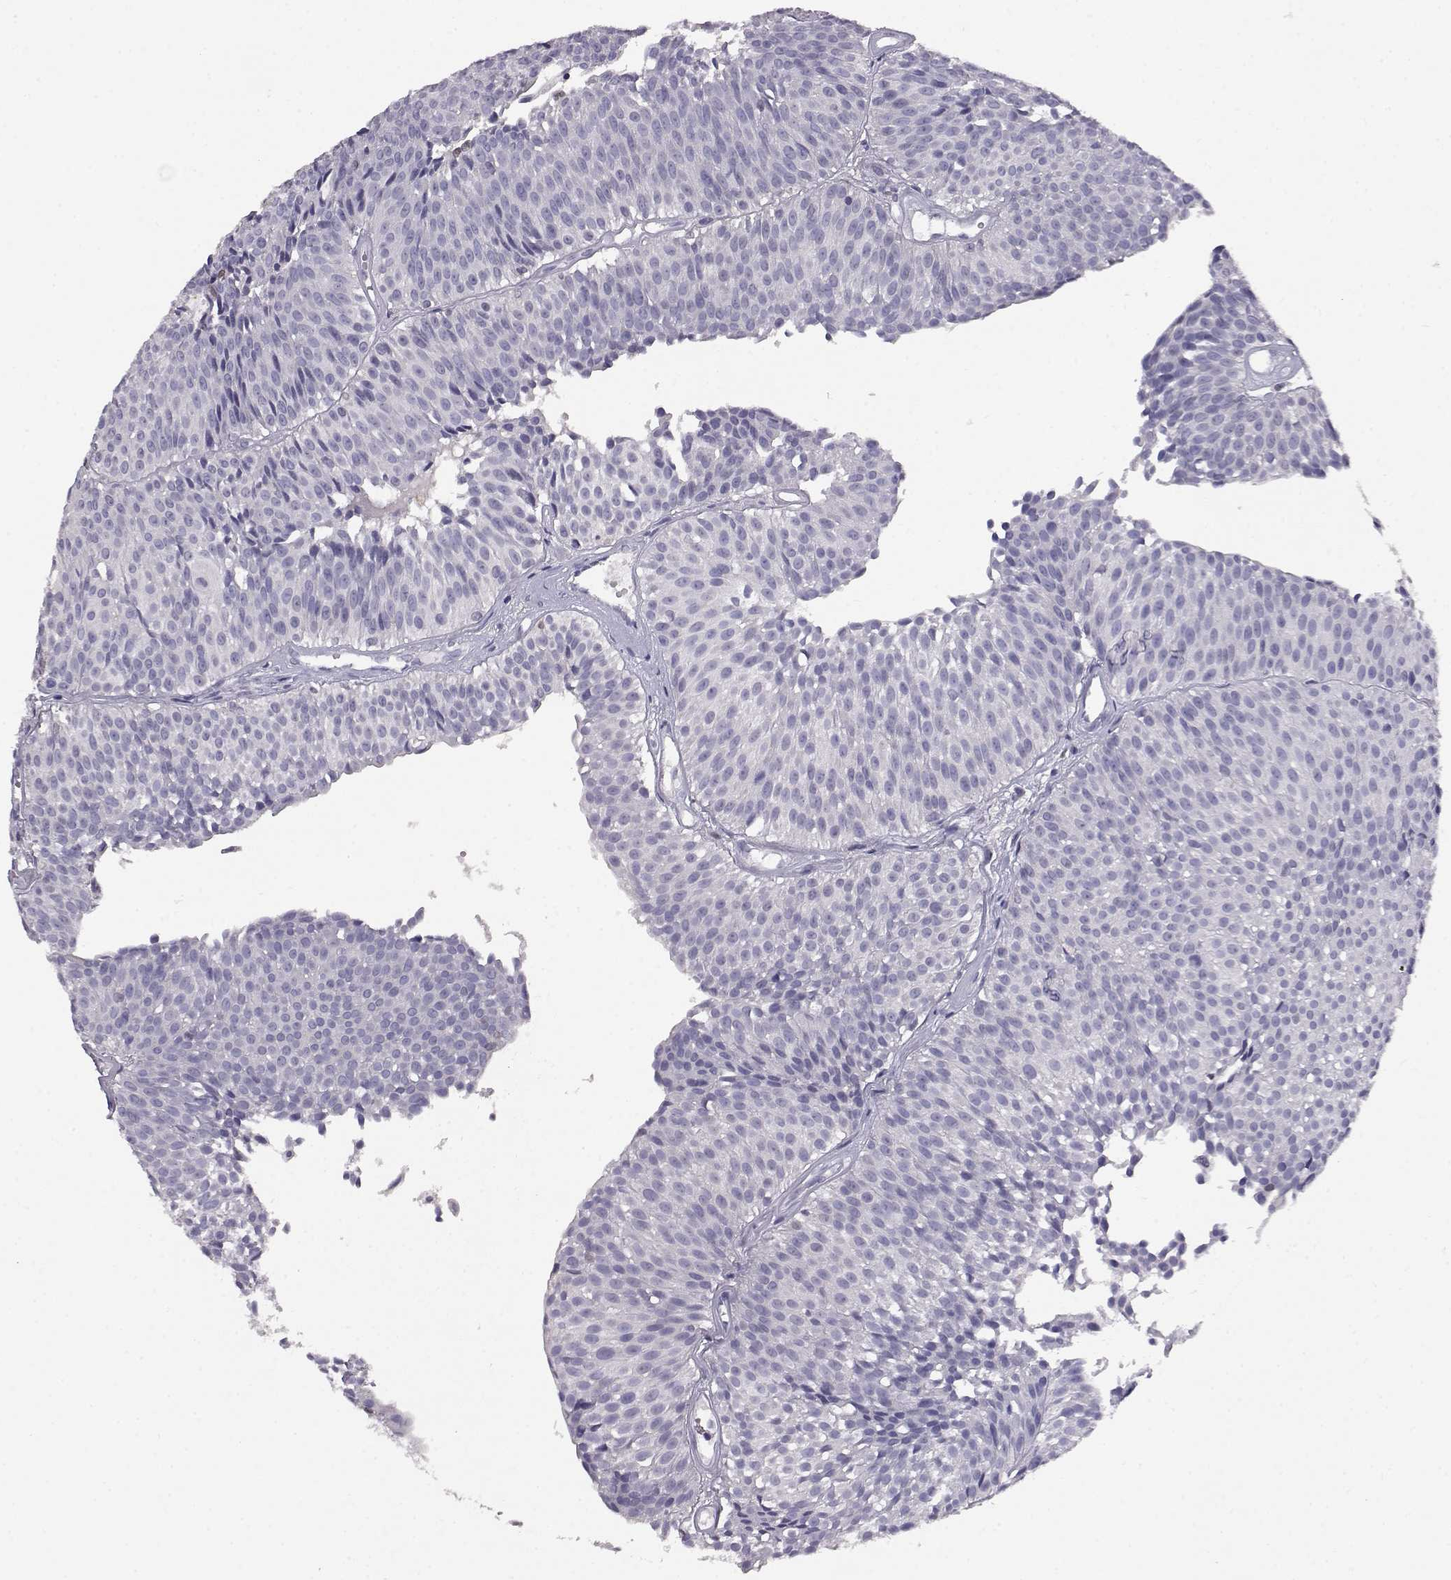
{"staining": {"intensity": "negative", "quantity": "none", "location": "none"}, "tissue": "urothelial cancer", "cell_type": "Tumor cells", "image_type": "cancer", "snomed": [{"axis": "morphology", "description": "Urothelial carcinoma, Low grade"}, {"axis": "topography", "description": "Urinary bladder"}], "caption": "Immunohistochemical staining of urothelial cancer shows no significant positivity in tumor cells.", "gene": "AKR1B1", "patient": {"sex": "male", "age": 63}}